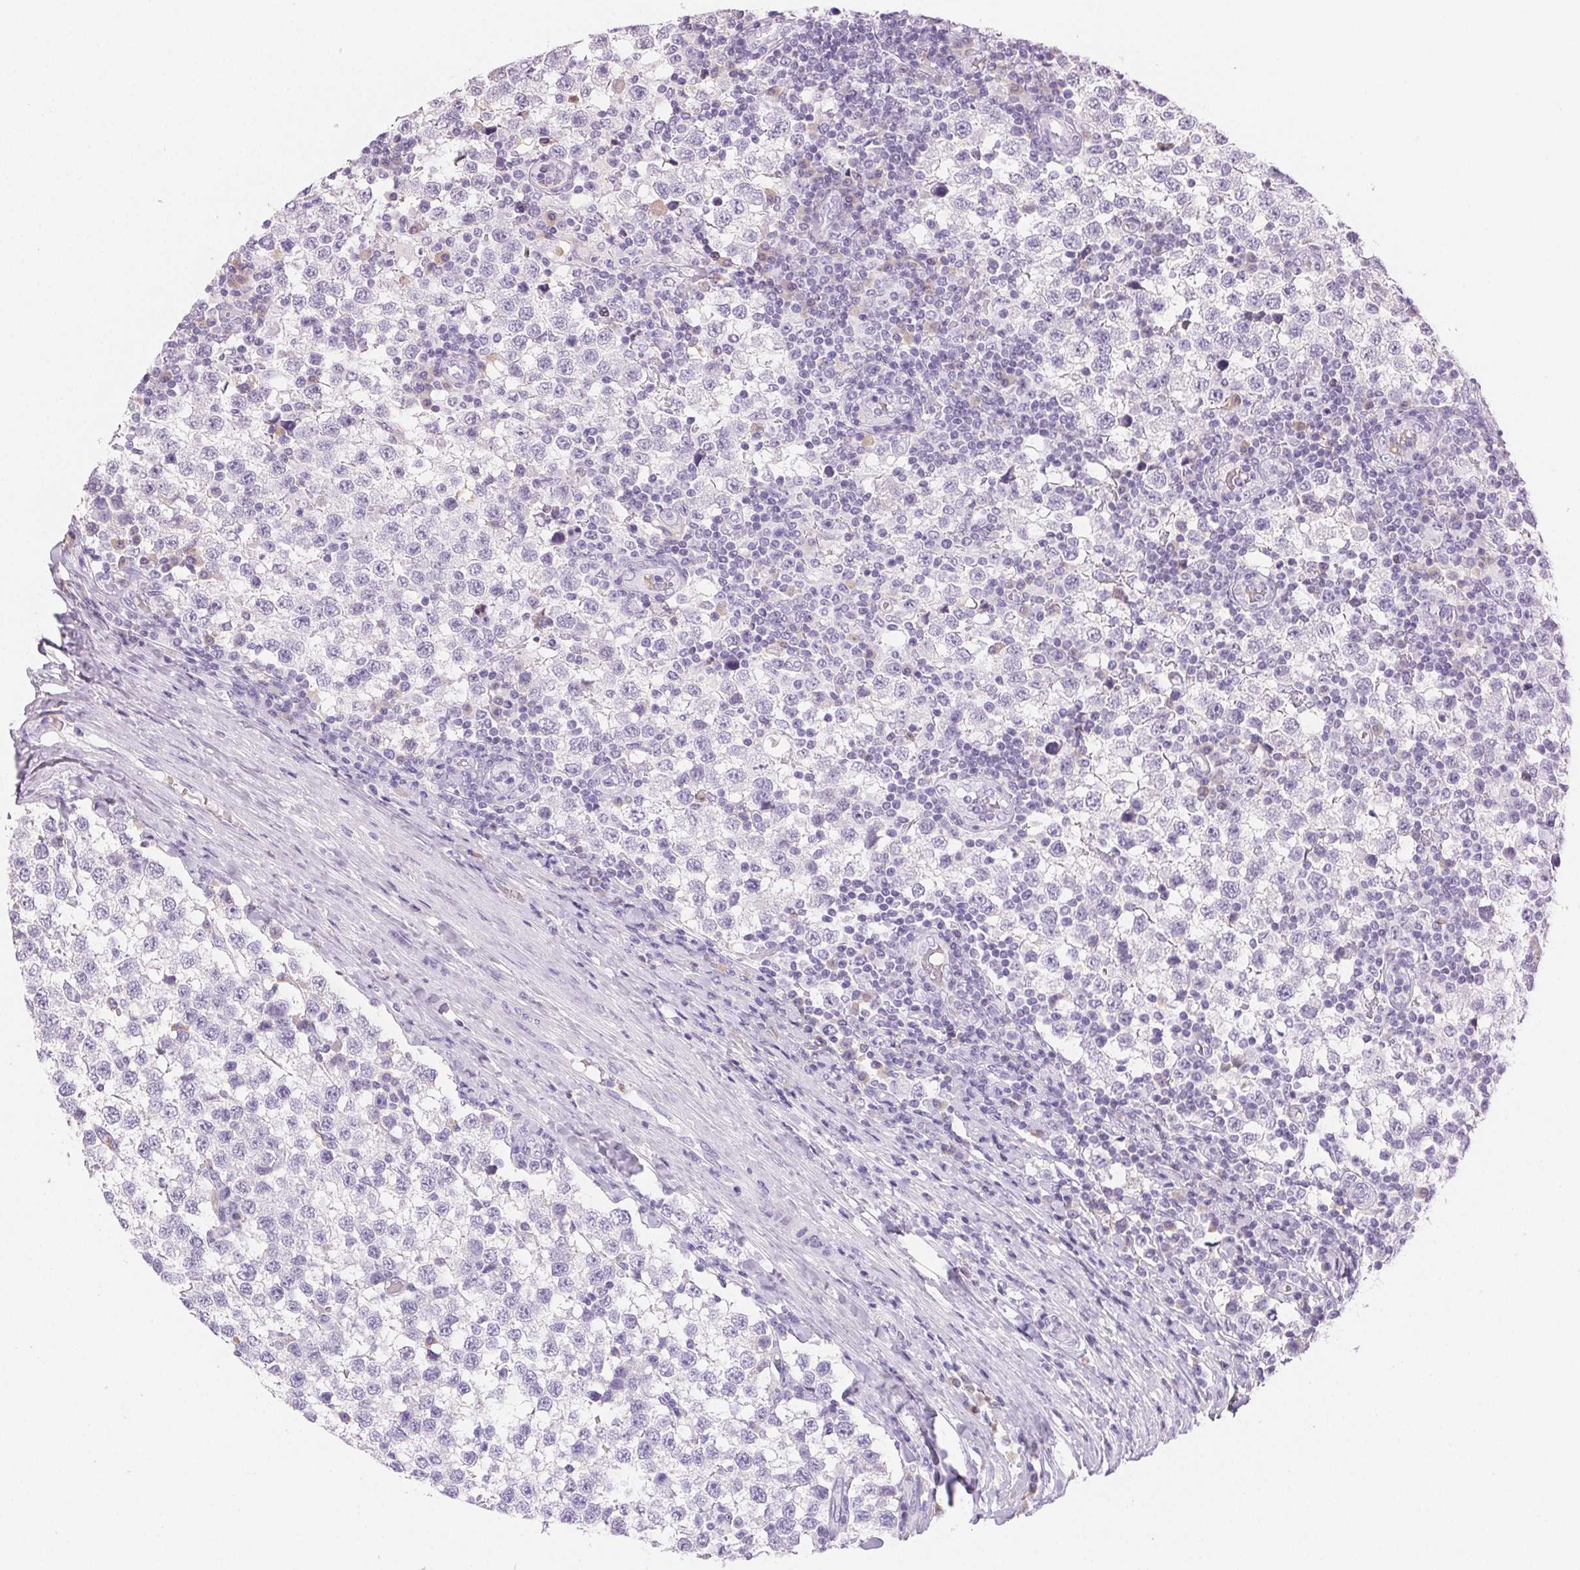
{"staining": {"intensity": "negative", "quantity": "none", "location": "none"}, "tissue": "testis cancer", "cell_type": "Tumor cells", "image_type": "cancer", "snomed": [{"axis": "morphology", "description": "Seminoma, NOS"}, {"axis": "topography", "description": "Testis"}], "caption": "Immunohistochemical staining of testis cancer (seminoma) exhibits no significant positivity in tumor cells.", "gene": "PADI4", "patient": {"sex": "male", "age": 34}}